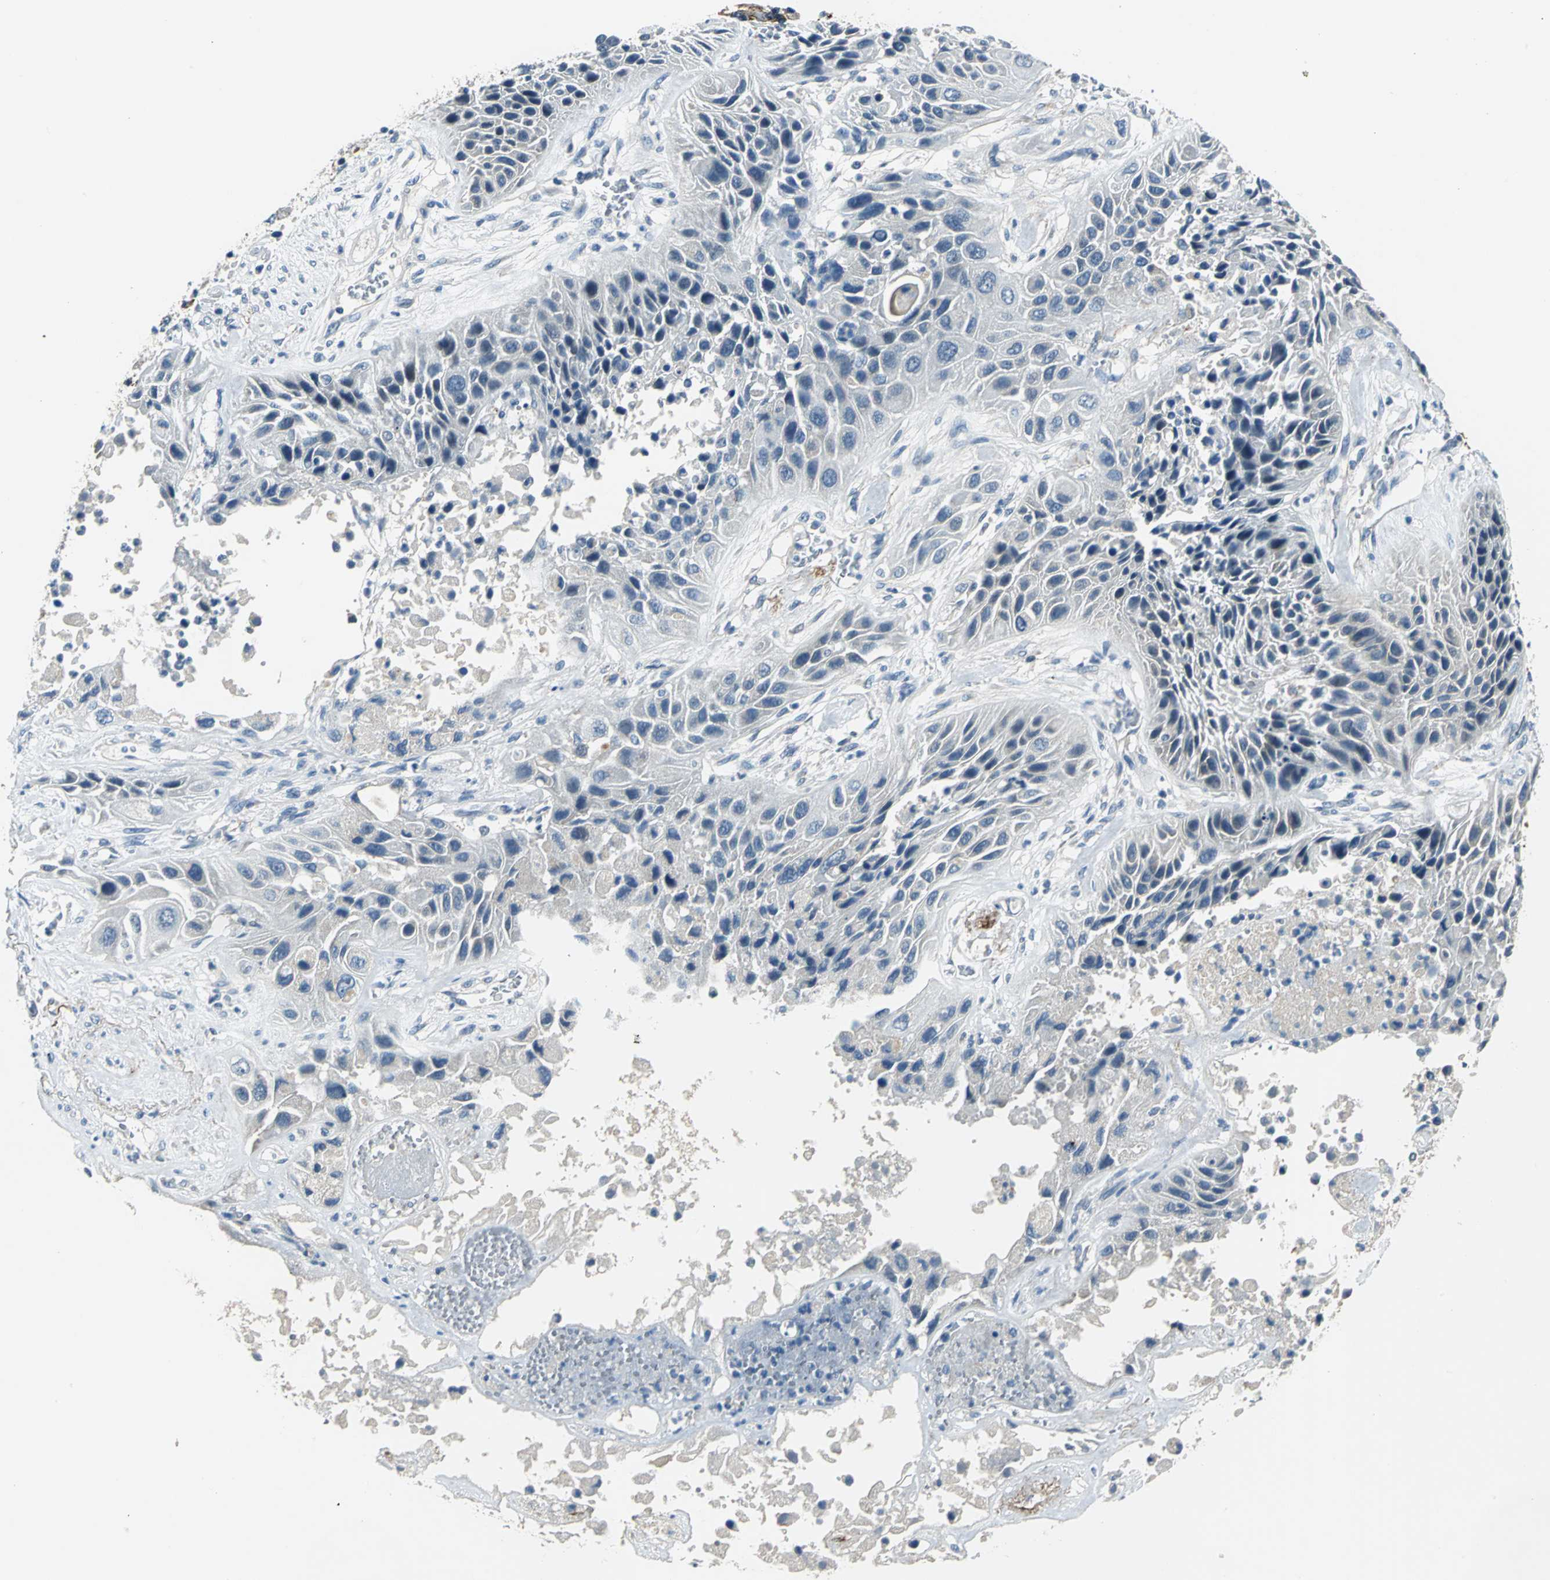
{"staining": {"intensity": "negative", "quantity": "none", "location": "none"}, "tissue": "lung cancer", "cell_type": "Tumor cells", "image_type": "cancer", "snomed": [{"axis": "morphology", "description": "Squamous cell carcinoma, NOS"}, {"axis": "topography", "description": "Lung"}], "caption": "Photomicrograph shows no significant protein positivity in tumor cells of lung cancer (squamous cell carcinoma).", "gene": "SLC16A7", "patient": {"sex": "female", "age": 76}}